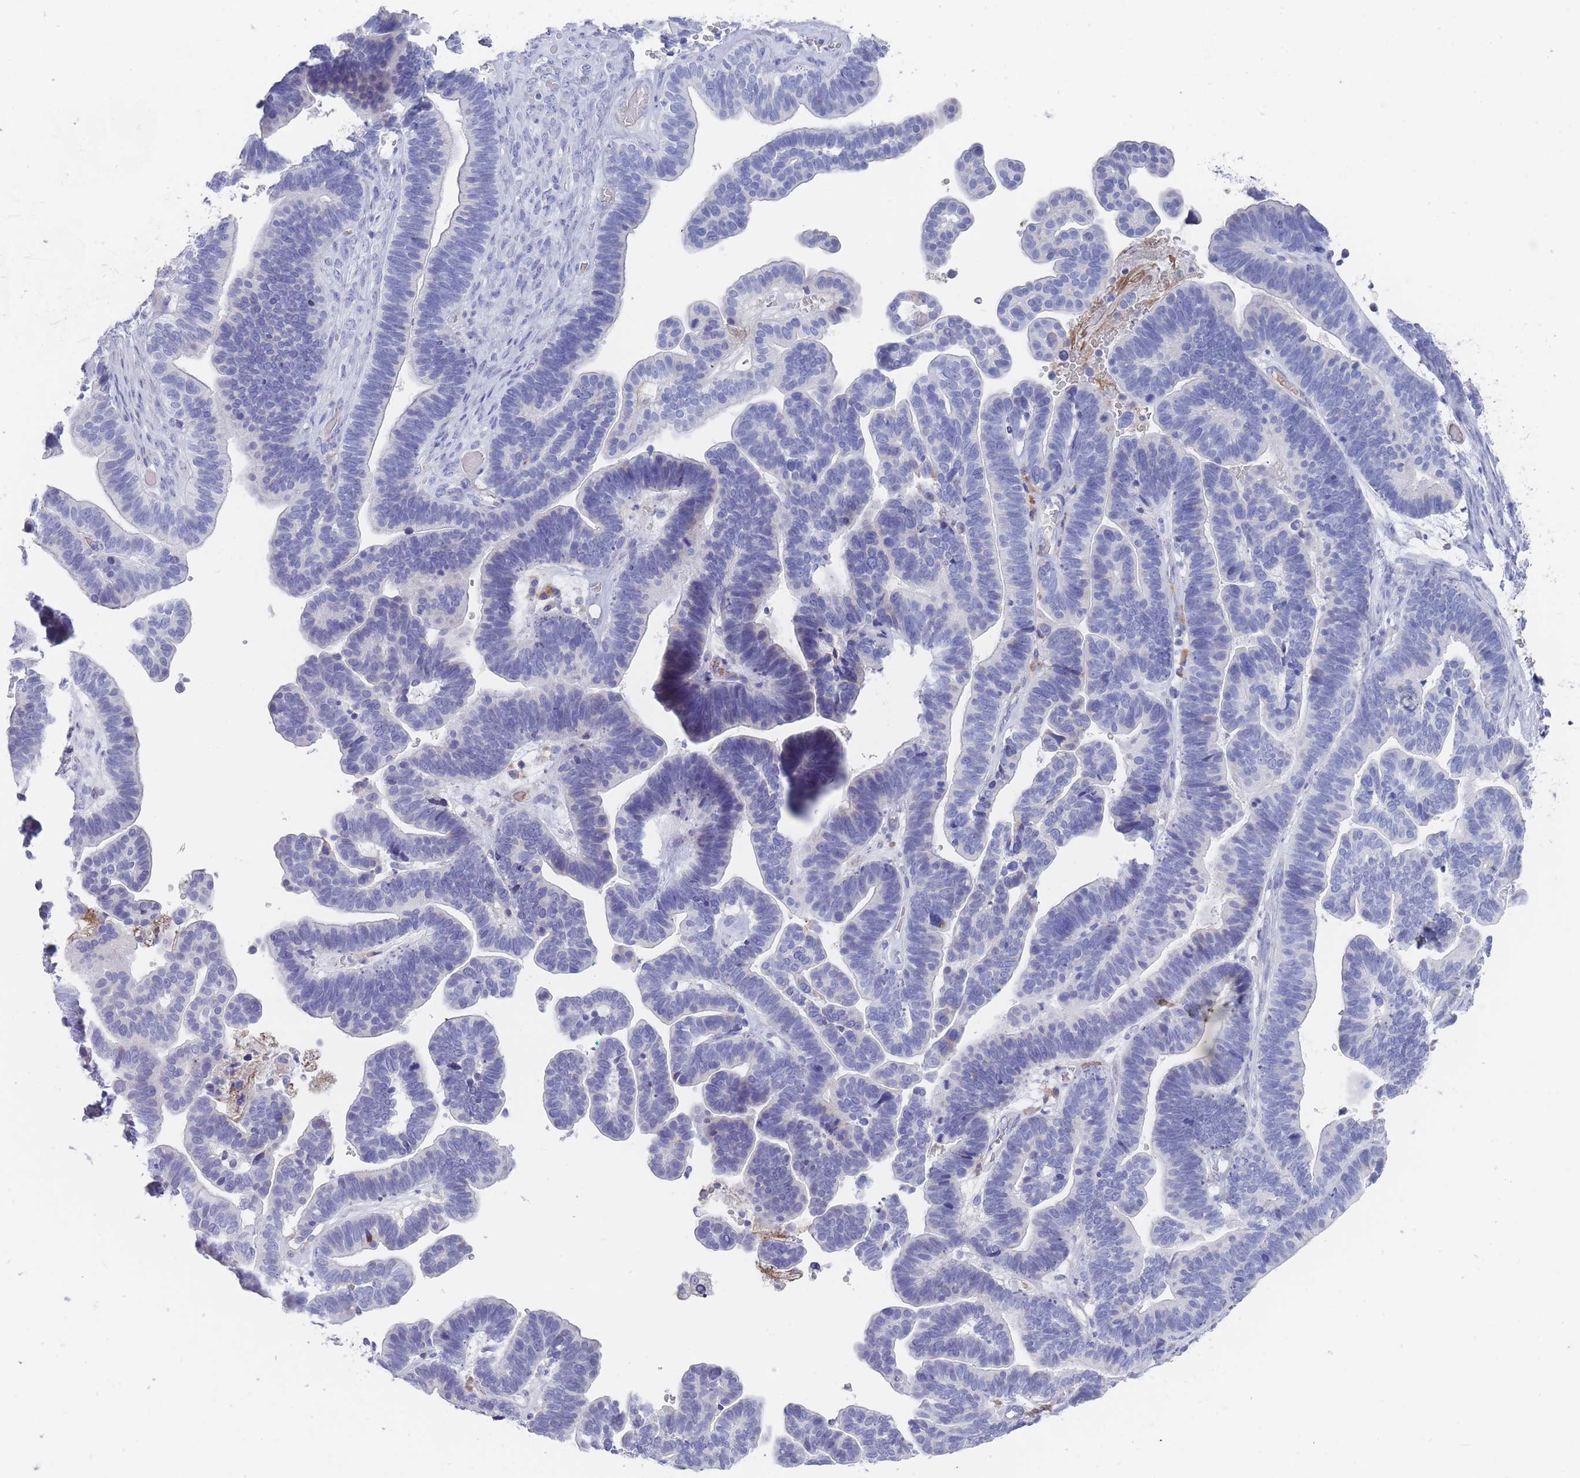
{"staining": {"intensity": "negative", "quantity": "none", "location": "none"}, "tissue": "ovarian cancer", "cell_type": "Tumor cells", "image_type": "cancer", "snomed": [{"axis": "morphology", "description": "Cystadenocarcinoma, serous, NOS"}, {"axis": "topography", "description": "Ovary"}], "caption": "The micrograph shows no staining of tumor cells in ovarian cancer (serous cystadenocarcinoma).", "gene": "ST8SIA5", "patient": {"sex": "female", "age": 56}}